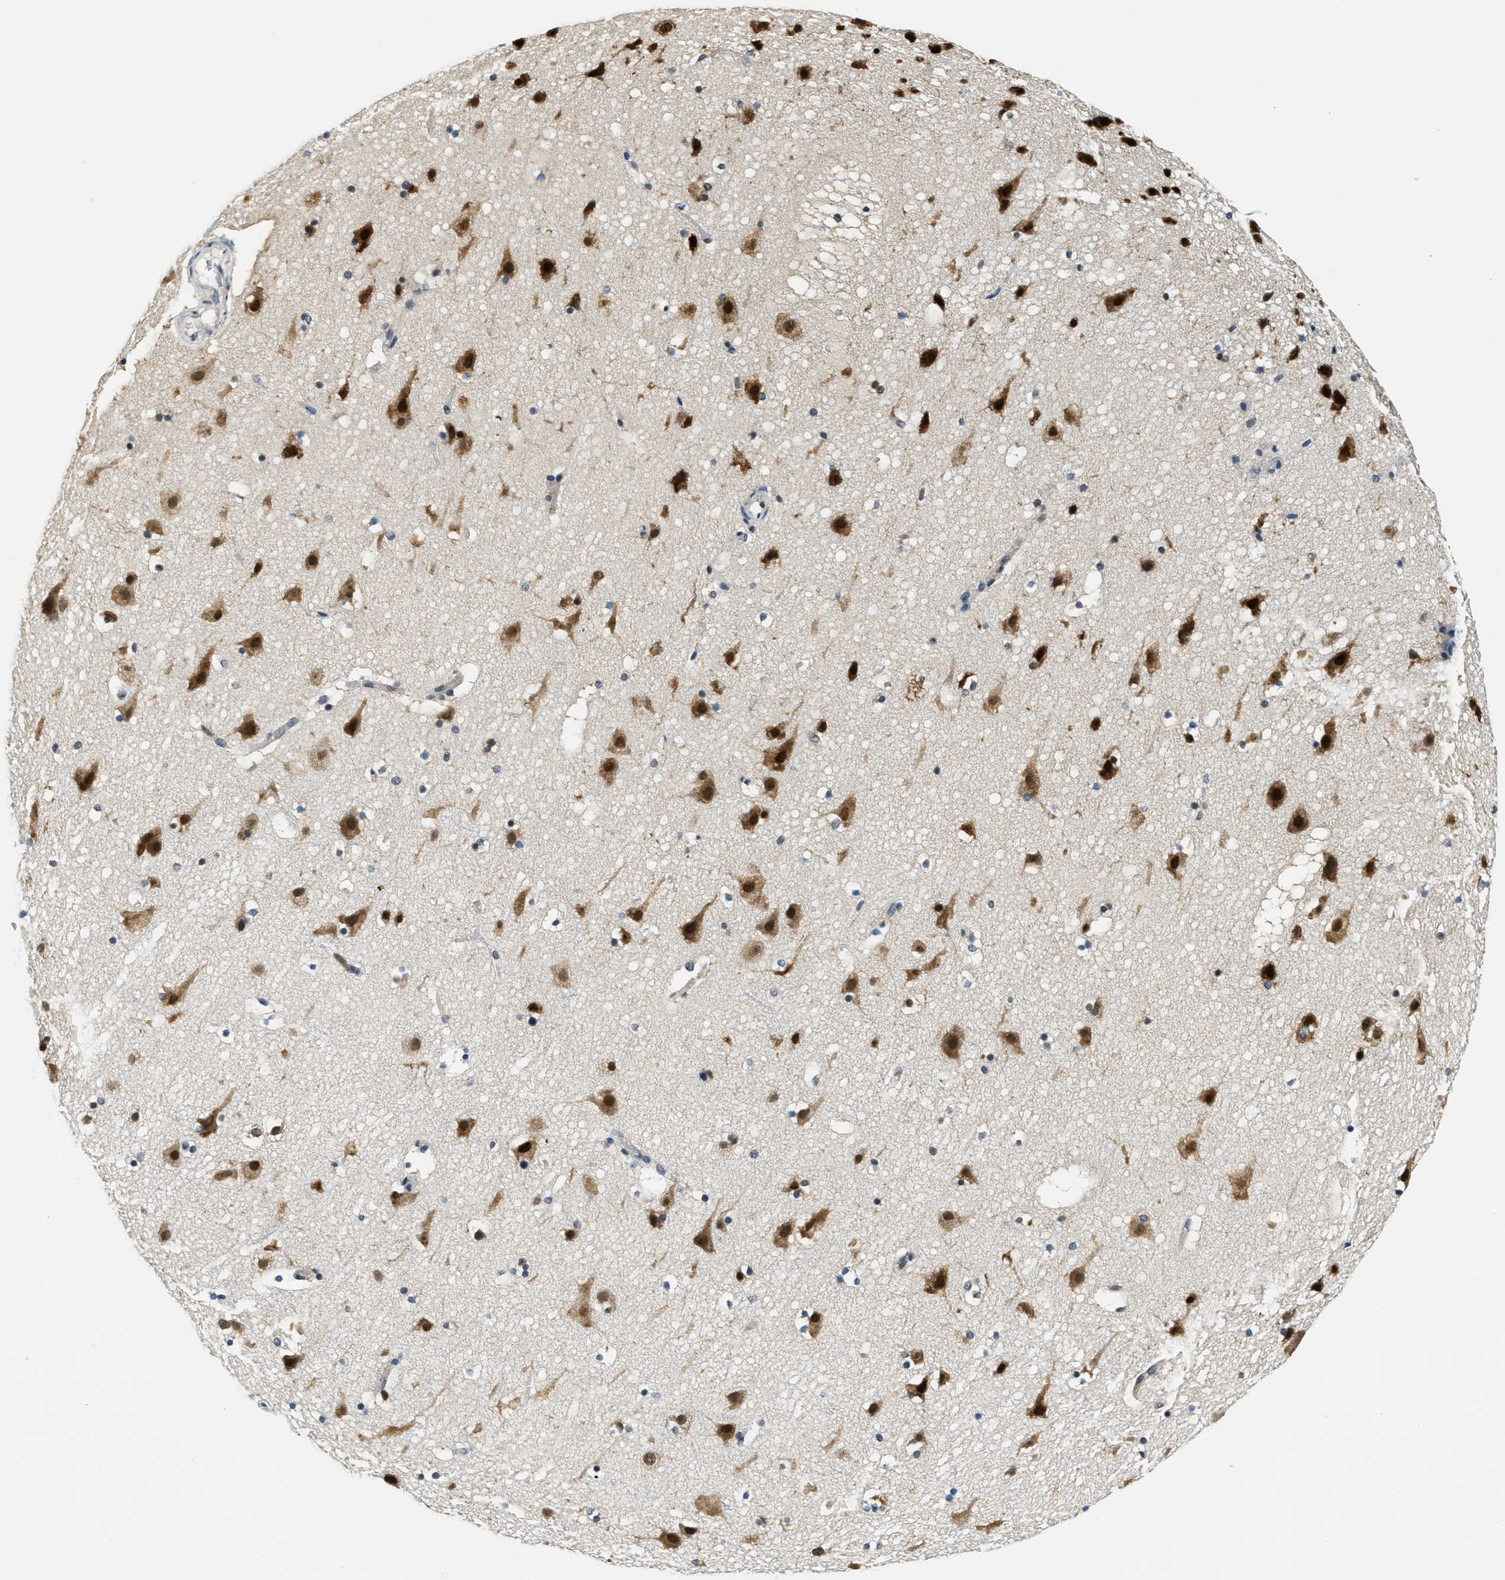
{"staining": {"intensity": "negative", "quantity": "none", "location": "none"}, "tissue": "cerebral cortex", "cell_type": "Endothelial cells", "image_type": "normal", "snomed": [{"axis": "morphology", "description": "Normal tissue, NOS"}, {"axis": "topography", "description": "Cerebral cortex"}], "caption": "An IHC micrograph of benign cerebral cortex is shown. There is no staining in endothelial cells of cerebral cortex. (DAB immunohistochemistry, high magnification).", "gene": "RAB11FIP1", "patient": {"sex": "male", "age": 45}}